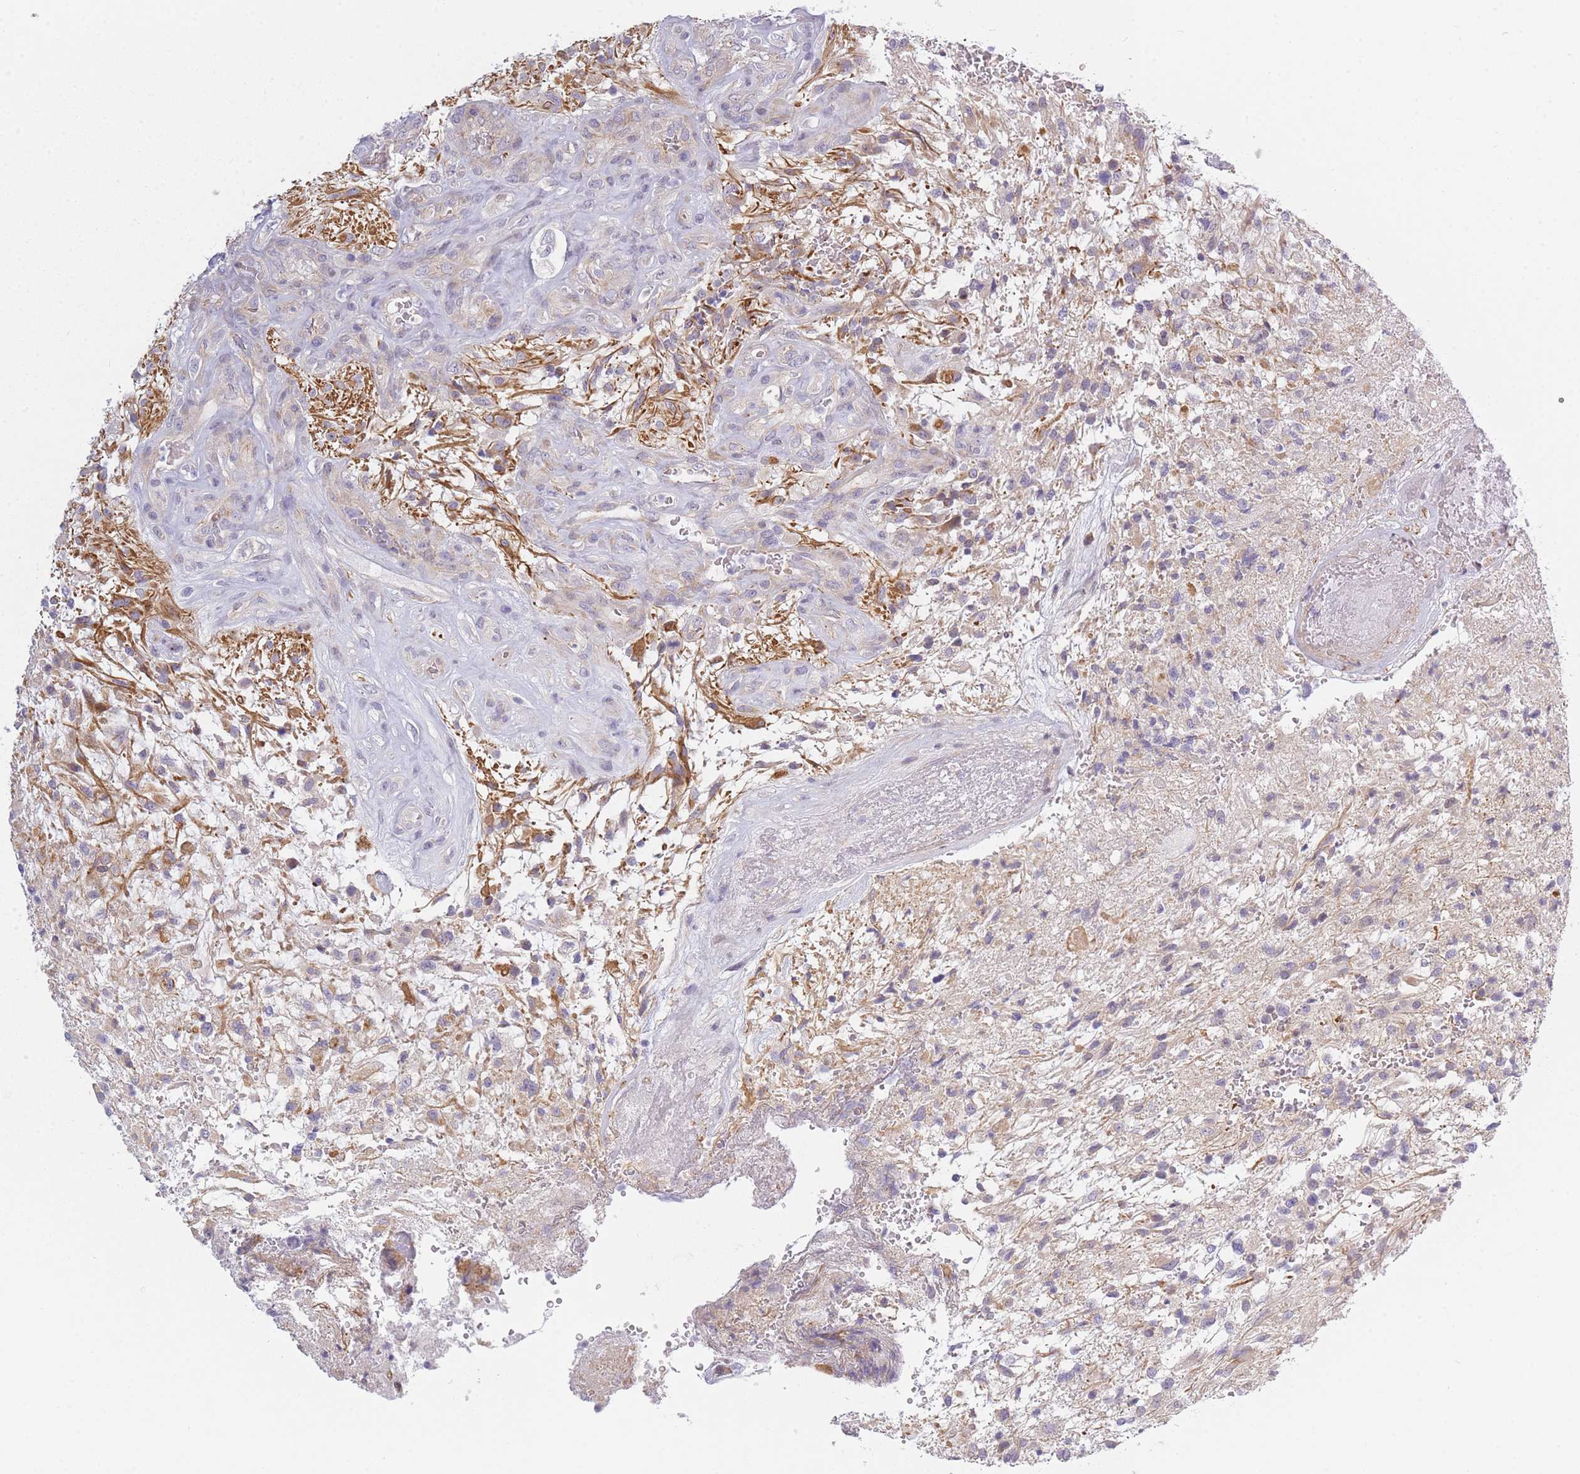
{"staining": {"intensity": "weak", "quantity": "<25%", "location": "cytoplasmic/membranous"}, "tissue": "glioma", "cell_type": "Tumor cells", "image_type": "cancer", "snomed": [{"axis": "morphology", "description": "Glioma, malignant, High grade"}, {"axis": "topography", "description": "Brain"}], "caption": "The IHC photomicrograph has no significant positivity in tumor cells of high-grade glioma (malignant) tissue.", "gene": "SLC7A6", "patient": {"sex": "male", "age": 56}}